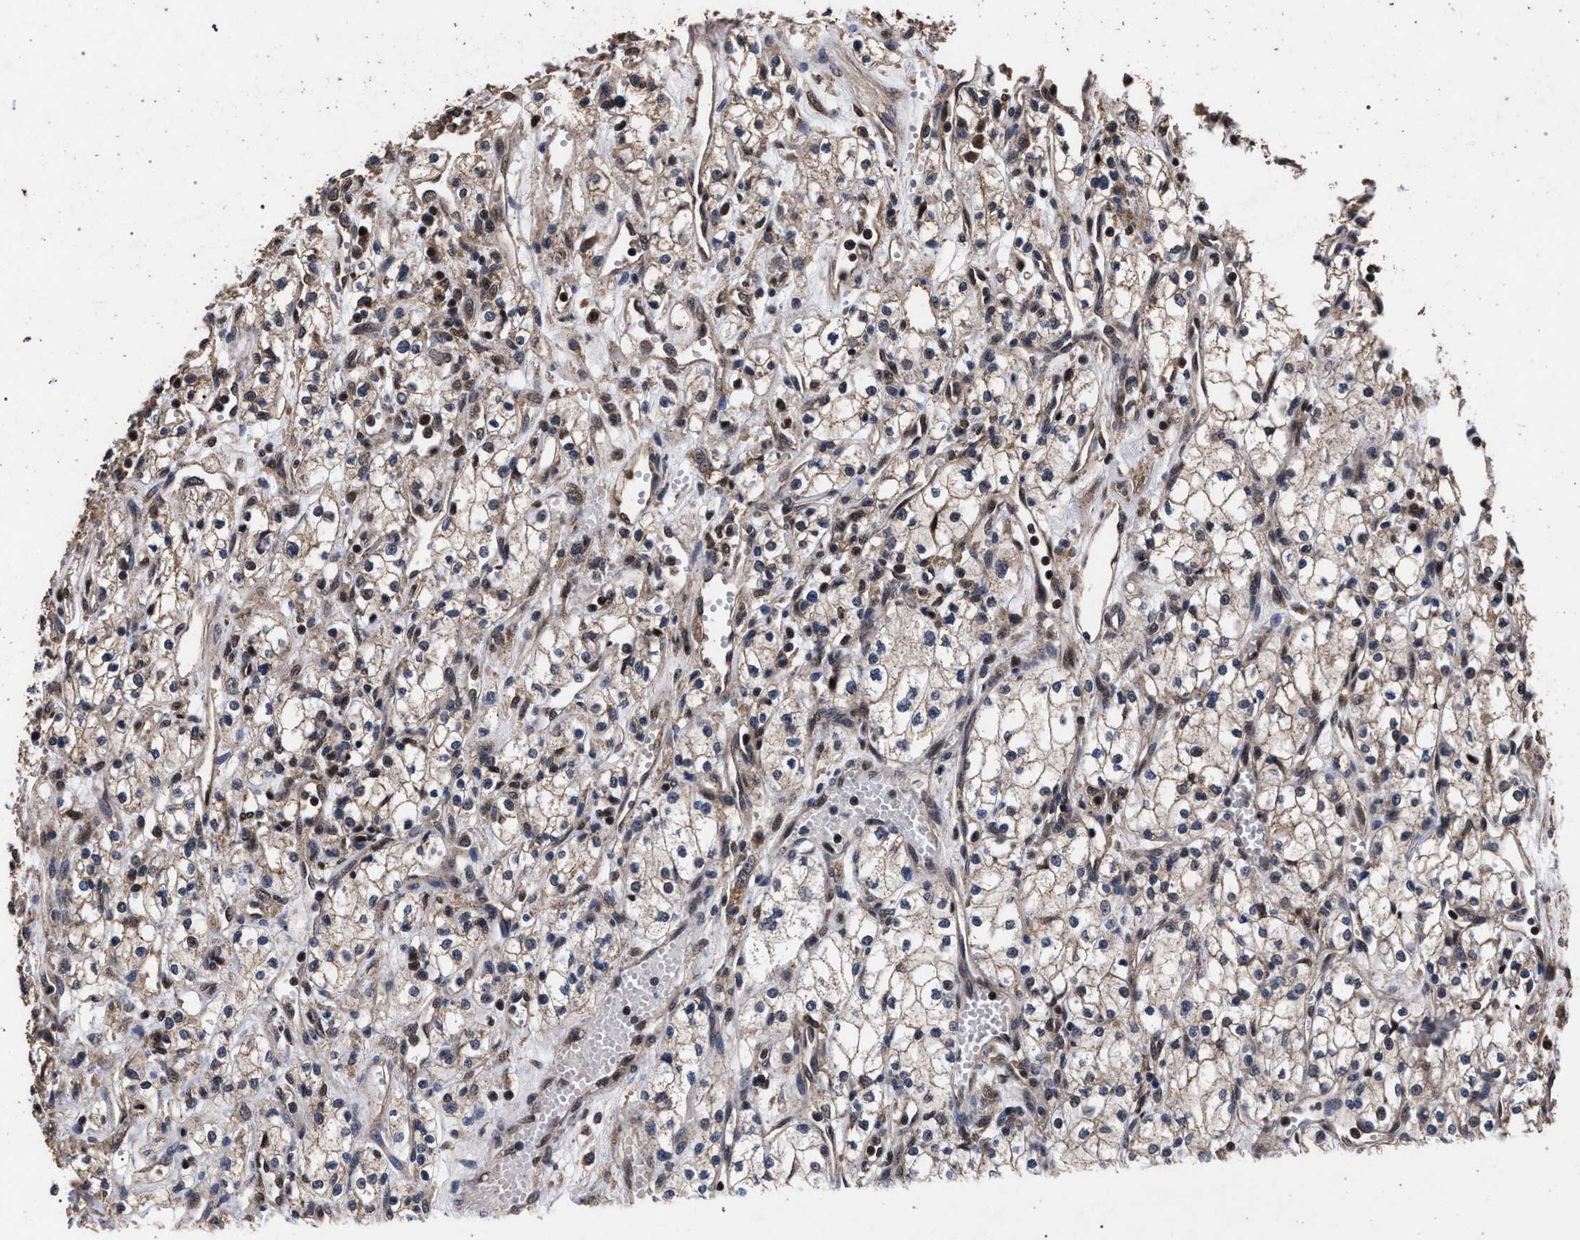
{"staining": {"intensity": "weak", "quantity": ">75%", "location": "cytoplasmic/membranous"}, "tissue": "renal cancer", "cell_type": "Tumor cells", "image_type": "cancer", "snomed": [{"axis": "morphology", "description": "Adenocarcinoma, NOS"}, {"axis": "topography", "description": "Kidney"}], "caption": "Weak cytoplasmic/membranous staining is present in about >75% of tumor cells in renal cancer.", "gene": "ACOX1", "patient": {"sex": "male", "age": 59}}